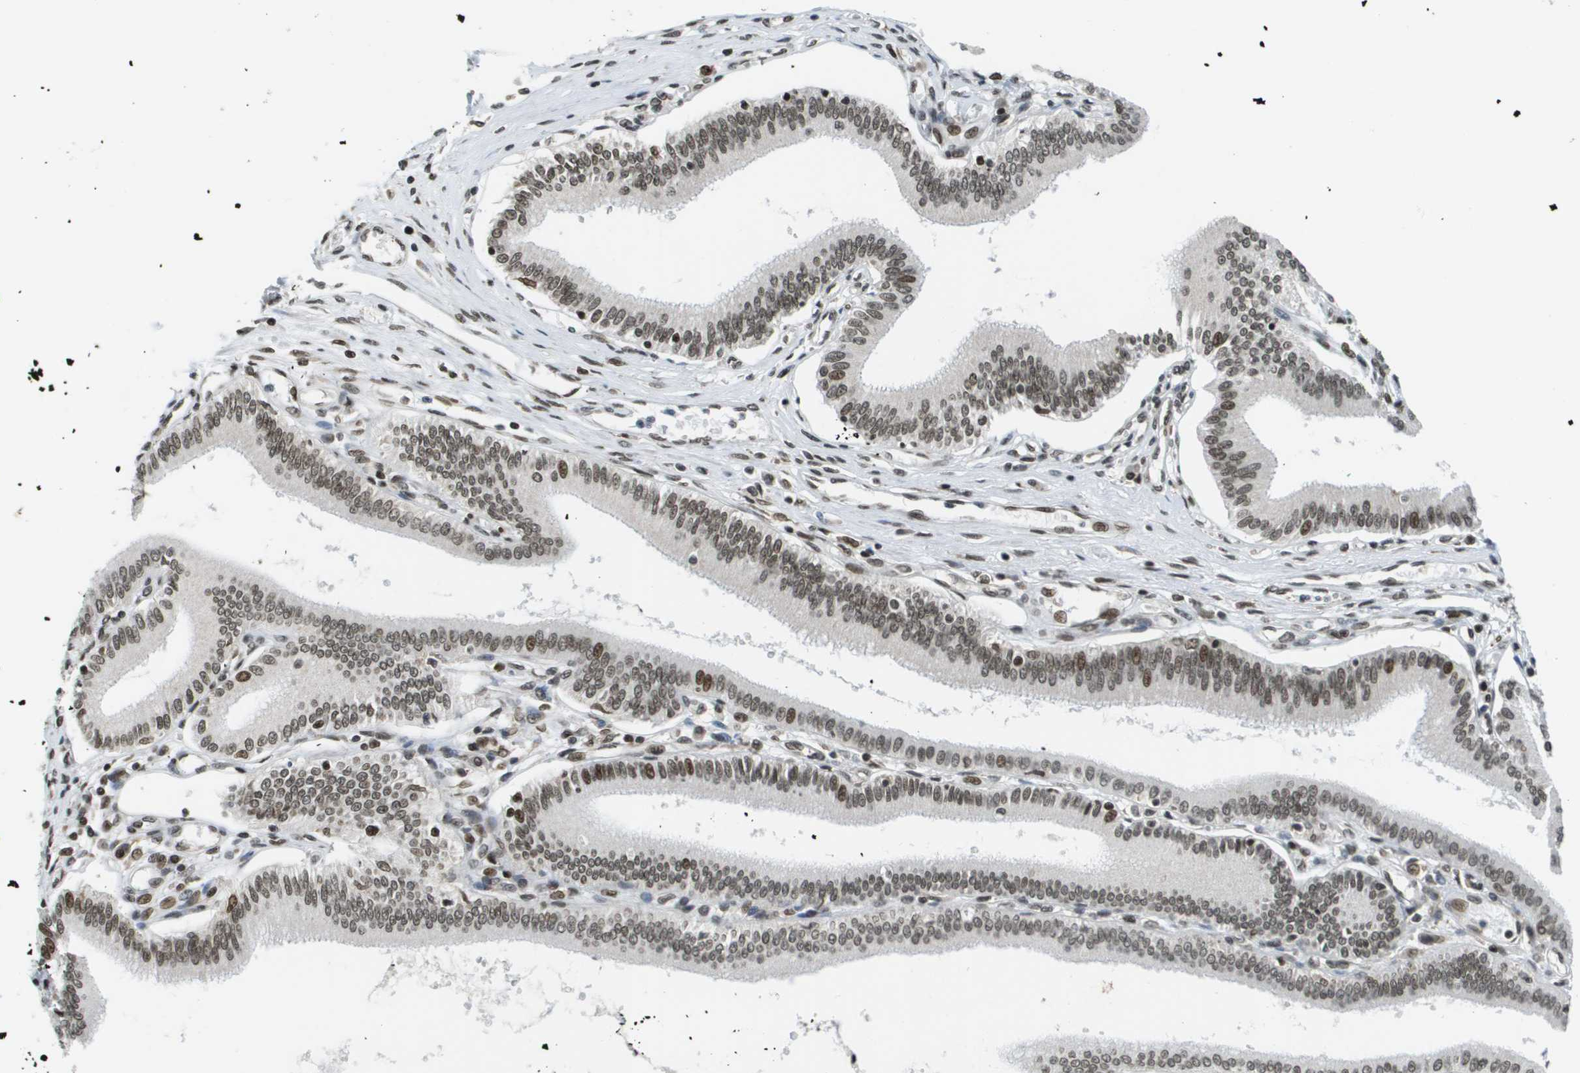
{"staining": {"intensity": "moderate", "quantity": ">75%", "location": "nuclear"}, "tissue": "pancreatic cancer", "cell_type": "Tumor cells", "image_type": "cancer", "snomed": [{"axis": "morphology", "description": "Adenocarcinoma, NOS"}, {"axis": "topography", "description": "Pancreas"}], "caption": "The photomicrograph exhibits immunohistochemical staining of adenocarcinoma (pancreatic). There is moderate nuclear expression is present in approximately >75% of tumor cells.", "gene": "RECQL4", "patient": {"sex": "male", "age": 56}}